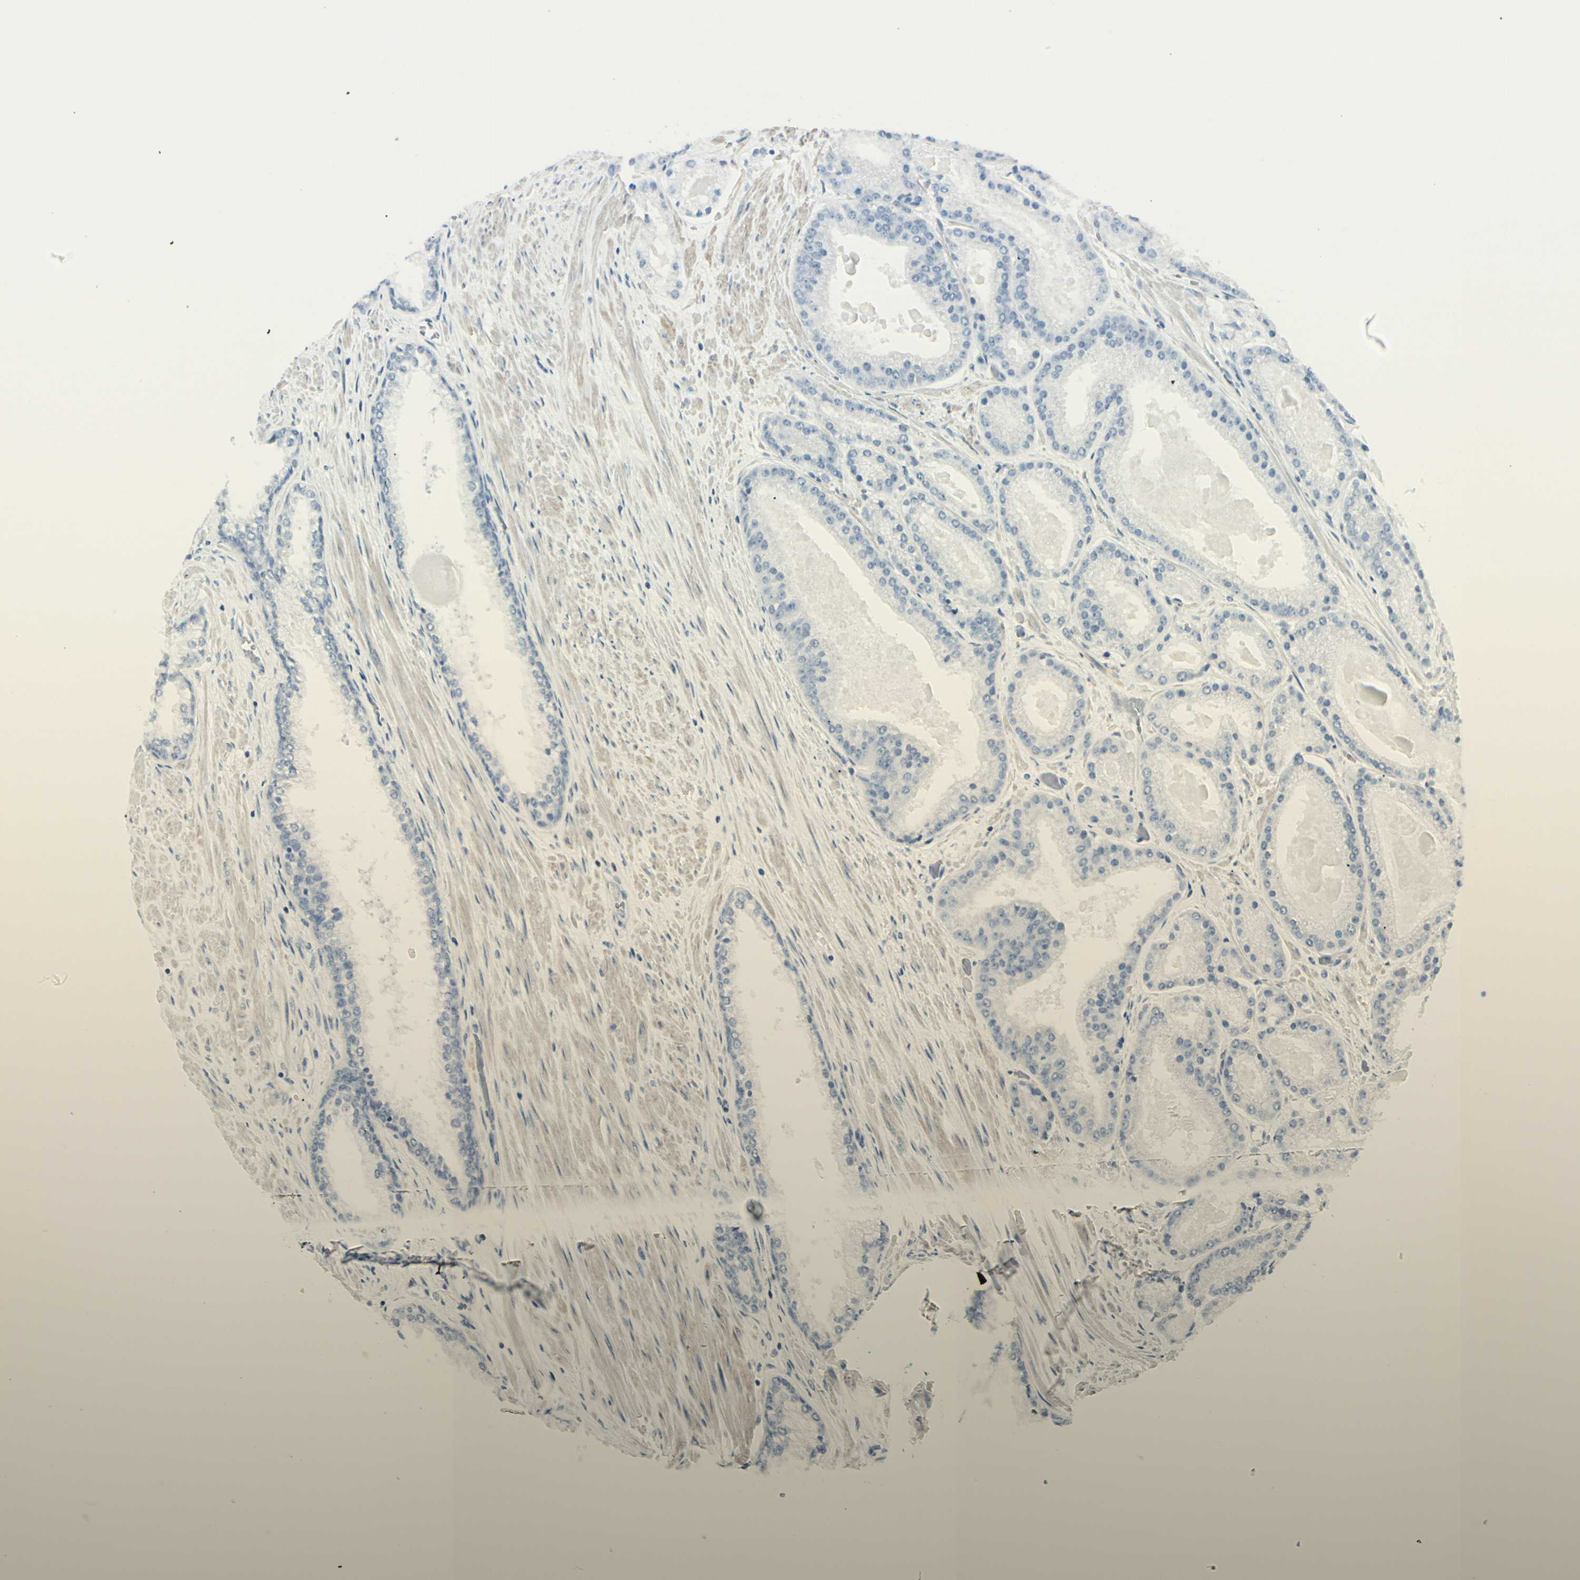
{"staining": {"intensity": "negative", "quantity": "none", "location": "none"}, "tissue": "prostate cancer", "cell_type": "Tumor cells", "image_type": "cancer", "snomed": [{"axis": "morphology", "description": "Adenocarcinoma, Low grade"}, {"axis": "topography", "description": "Prostate"}], "caption": "This is a photomicrograph of IHC staining of low-grade adenocarcinoma (prostate), which shows no expression in tumor cells.", "gene": "CDHR5", "patient": {"sex": "male", "age": 59}}